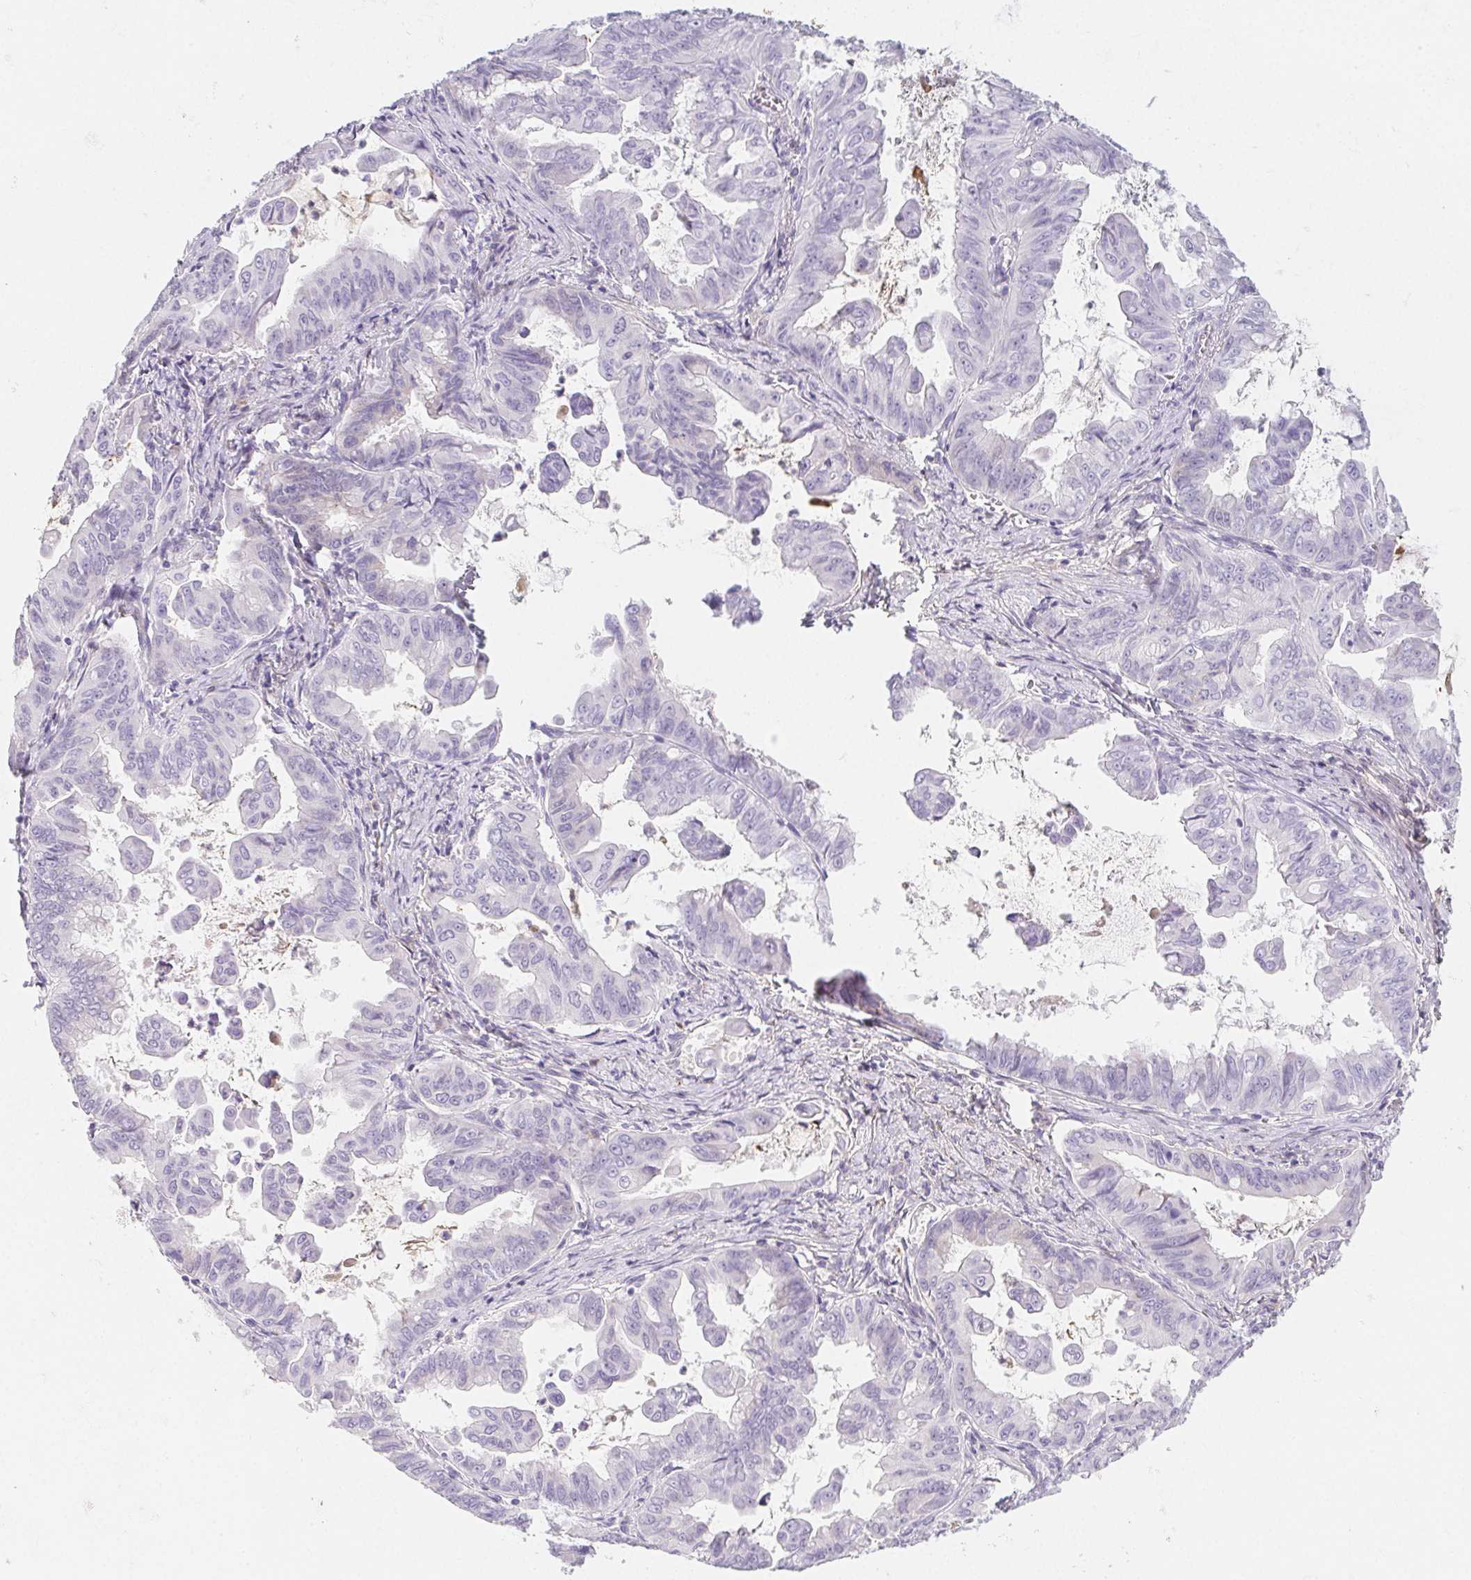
{"staining": {"intensity": "negative", "quantity": "none", "location": "none"}, "tissue": "stomach cancer", "cell_type": "Tumor cells", "image_type": "cancer", "snomed": [{"axis": "morphology", "description": "Adenocarcinoma, NOS"}, {"axis": "topography", "description": "Stomach, upper"}], "caption": "DAB (3,3'-diaminobenzidine) immunohistochemical staining of human stomach cancer (adenocarcinoma) displays no significant staining in tumor cells. (DAB (3,3'-diaminobenzidine) immunohistochemistry, high magnification).", "gene": "ITIH2", "patient": {"sex": "male", "age": 80}}